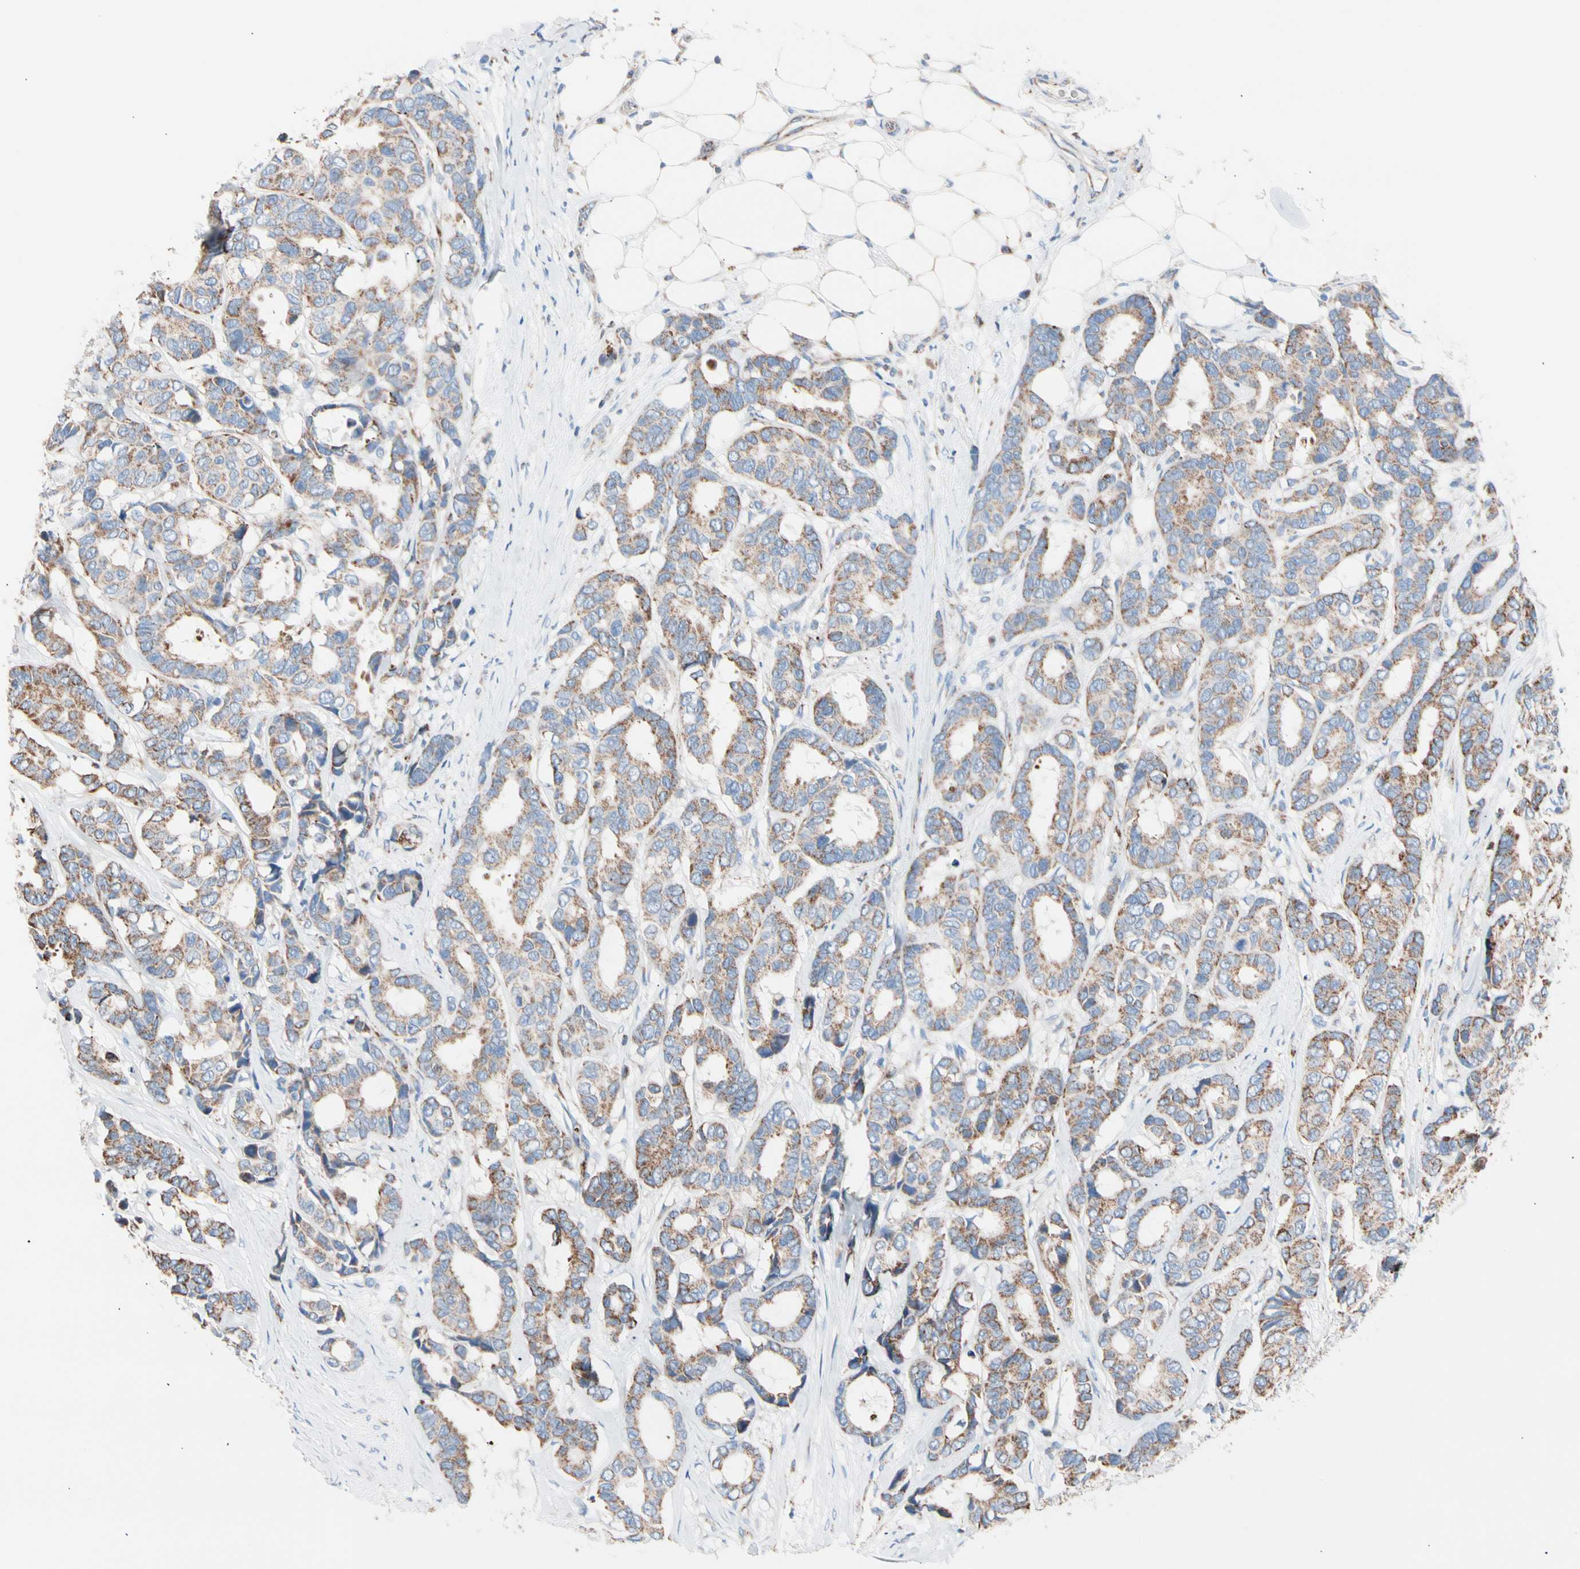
{"staining": {"intensity": "moderate", "quantity": ">75%", "location": "cytoplasmic/membranous"}, "tissue": "breast cancer", "cell_type": "Tumor cells", "image_type": "cancer", "snomed": [{"axis": "morphology", "description": "Duct carcinoma"}, {"axis": "topography", "description": "Breast"}], "caption": "Immunohistochemistry (IHC) (DAB) staining of human breast cancer exhibits moderate cytoplasmic/membranous protein staining in about >75% of tumor cells. Immunohistochemistry stains the protein of interest in brown and the nuclei are stained blue.", "gene": "HK1", "patient": {"sex": "female", "age": 87}}